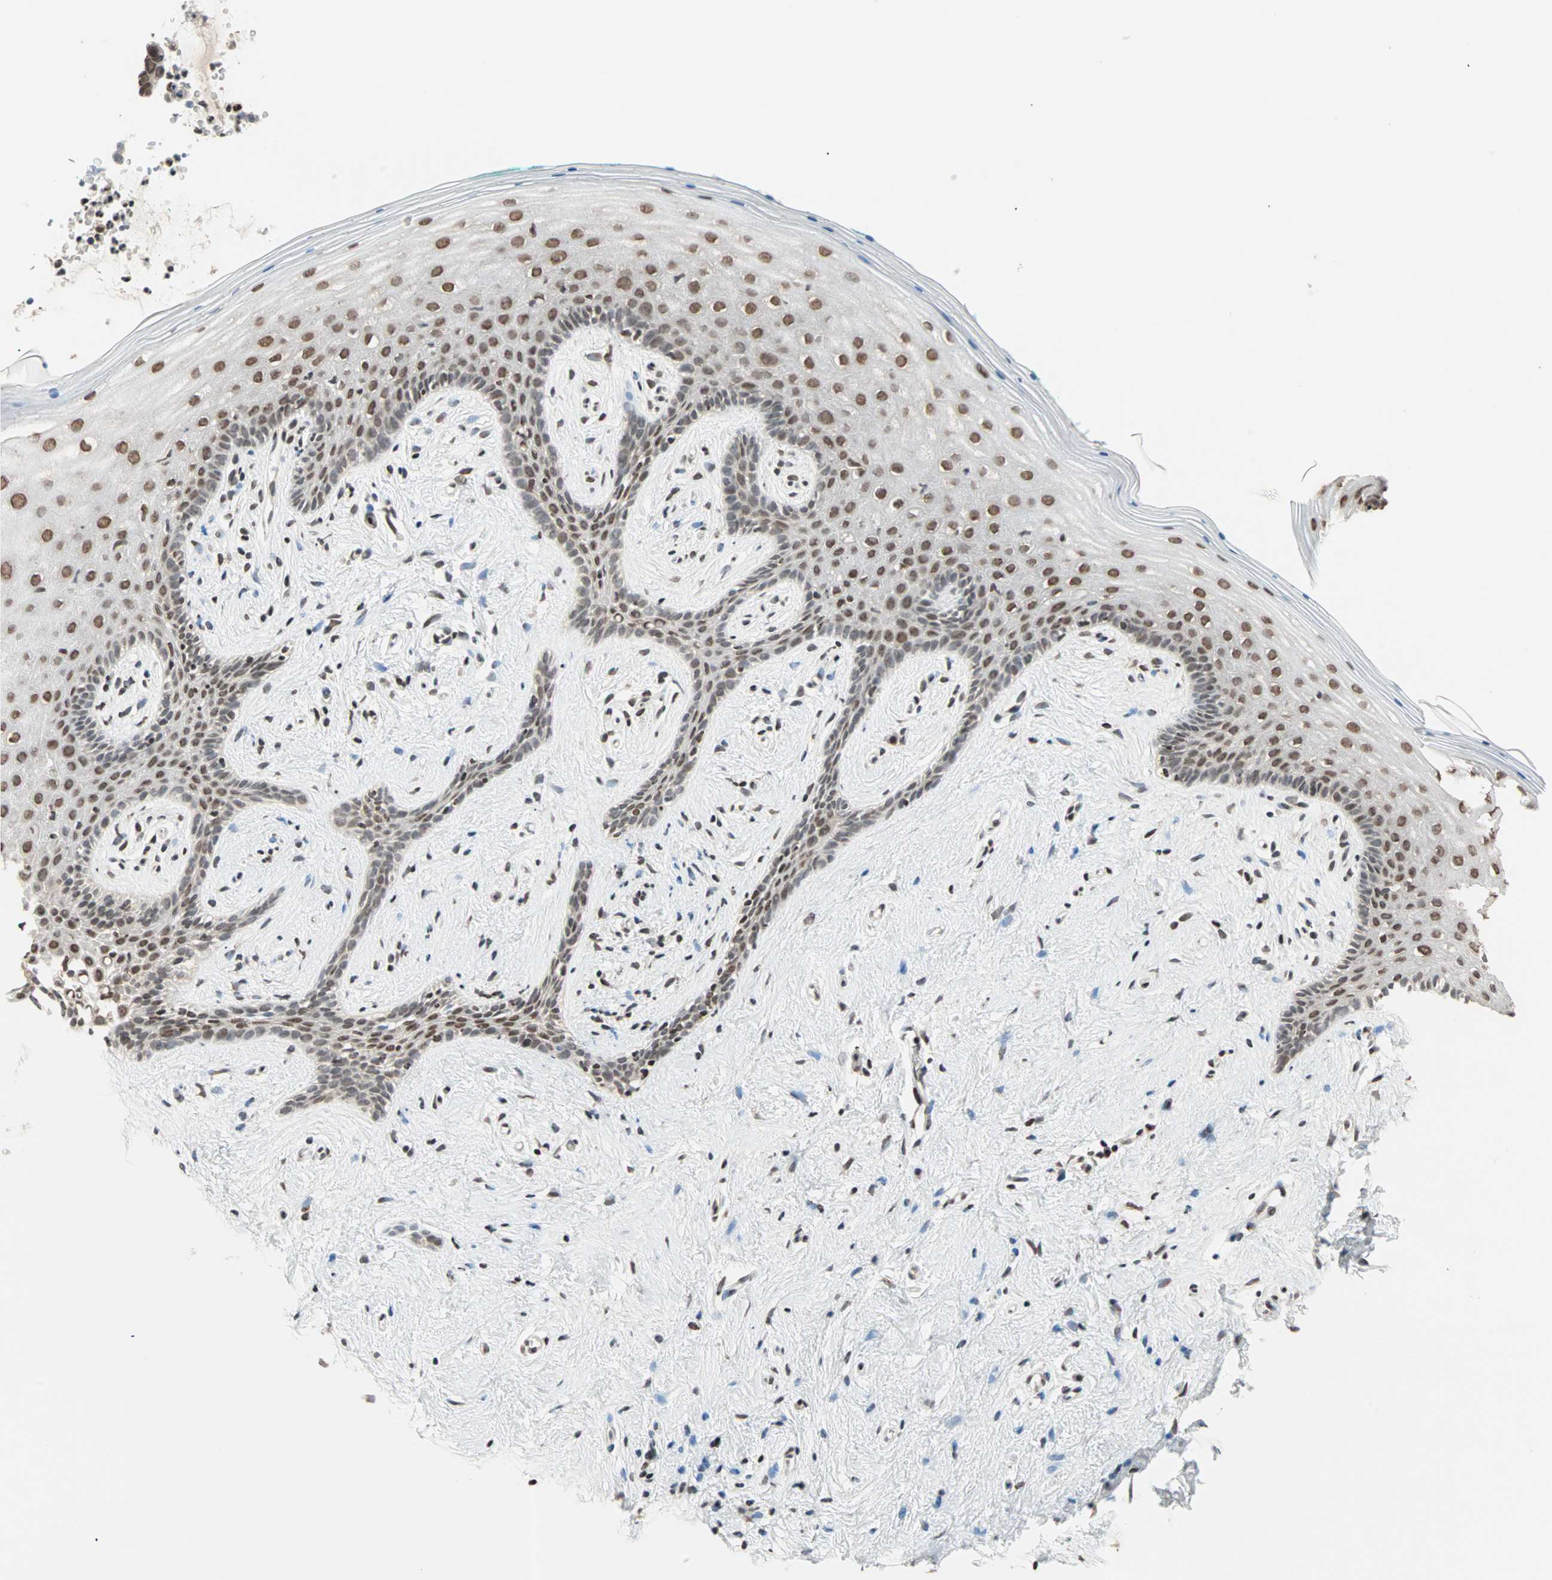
{"staining": {"intensity": "moderate", "quantity": ">75%", "location": "nuclear"}, "tissue": "vagina", "cell_type": "Squamous epithelial cells", "image_type": "normal", "snomed": [{"axis": "morphology", "description": "Normal tissue, NOS"}, {"axis": "topography", "description": "Vagina"}], "caption": "There is medium levels of moderate nuclear expression in squamous epithelial cells of normal vagina, as demonstrated by immunohistochemical staining (brown color).", "gene": "DAZAP1", "patient": {"sex": "female", "age": 44}}